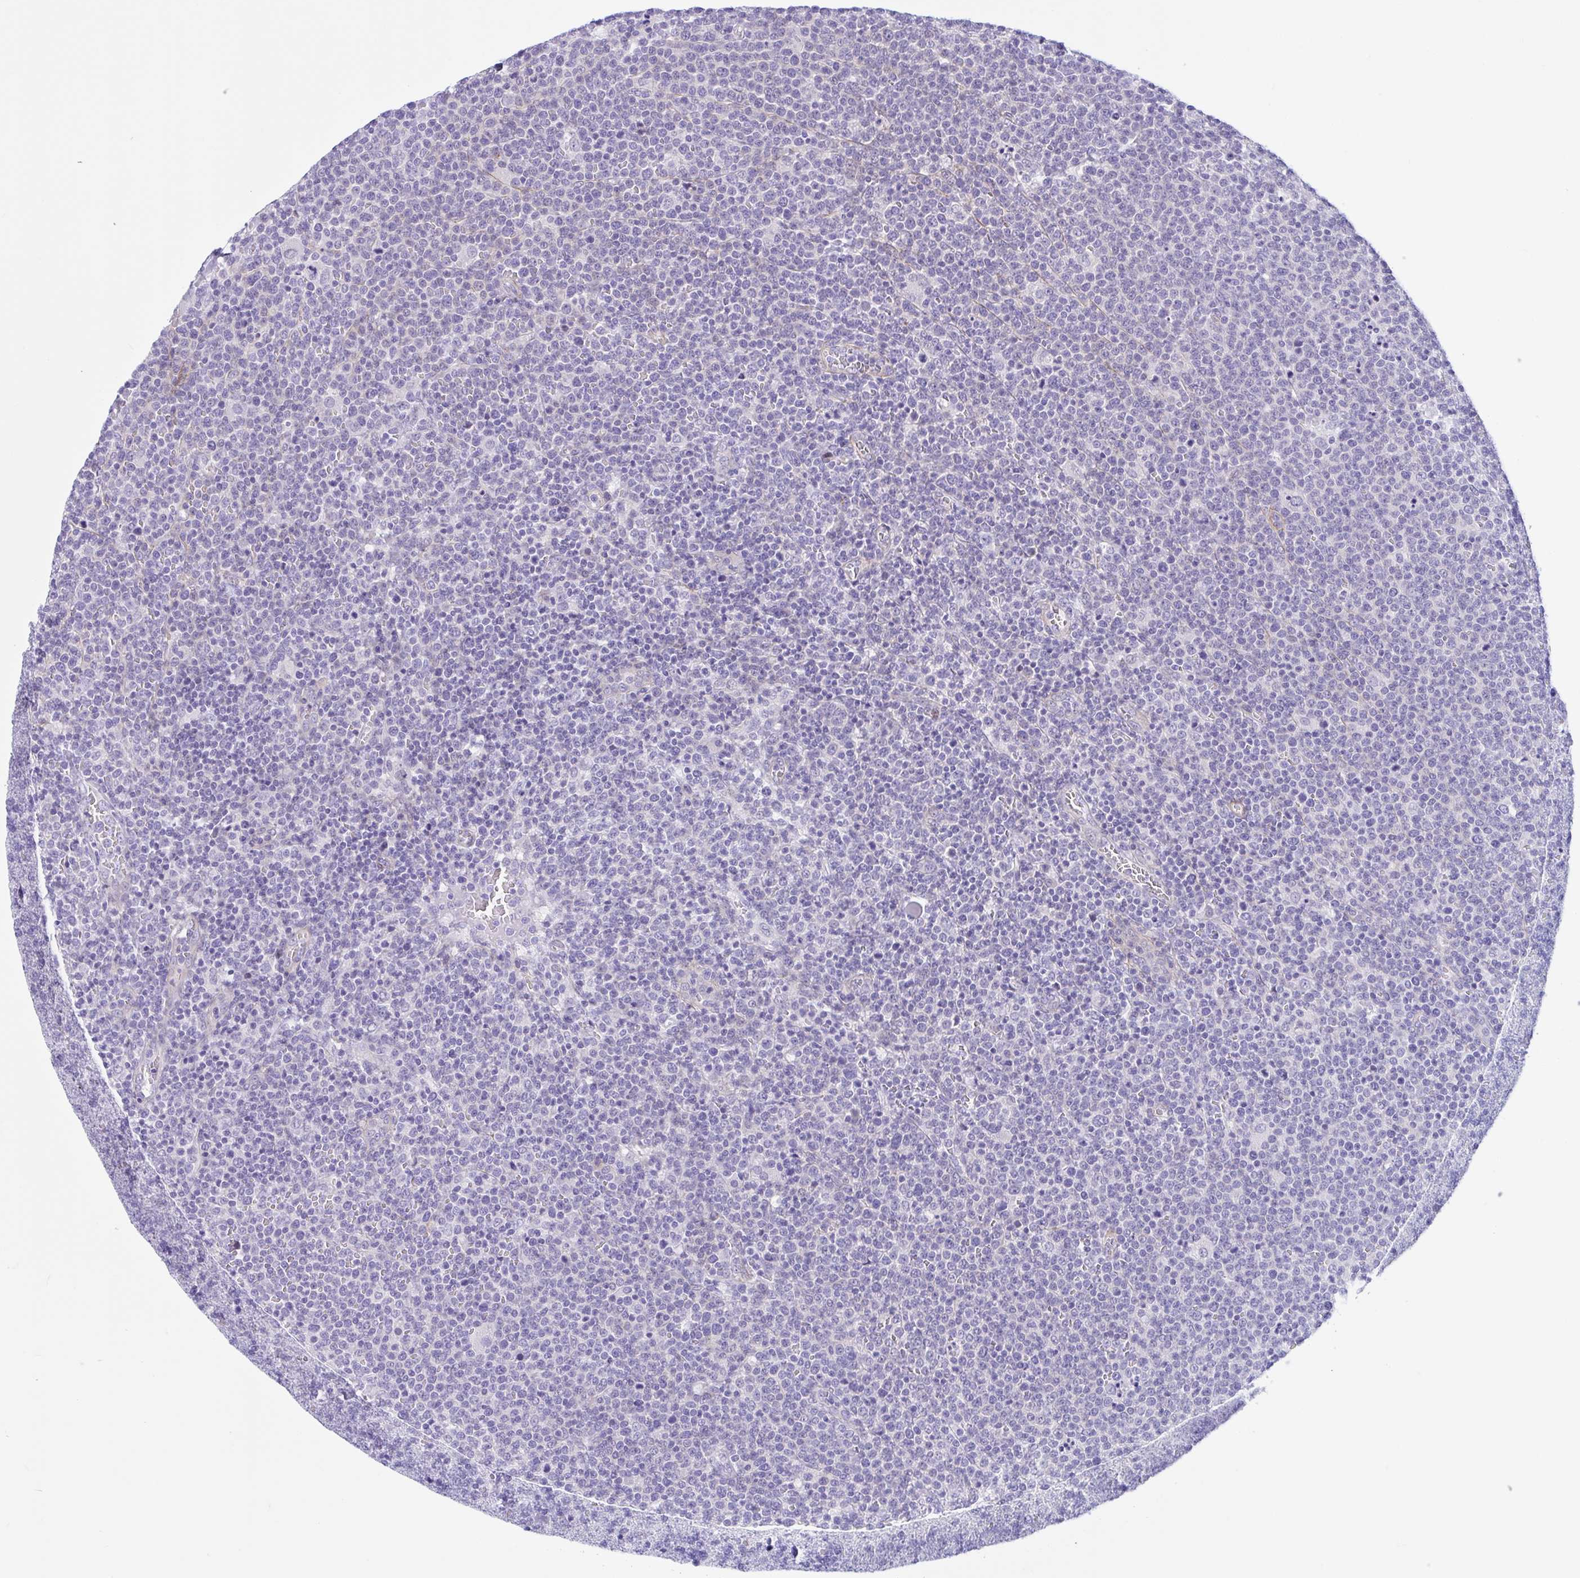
{"staining": {"intensity": "negative", "quantity": "none", "location": "none"}, "tissue": "lymphoma", "cell_type": "Tumor cells", "image_type": "cancer", "snomed": [{"axis": "morphology", "description": "Malignant lymphoma, non-Hodgkin's type, High grade"}, {"axis": "topography", "description": "Lymph node"}], "caption": "An immunohistochemistry photomicrograph of lymphoma is shown. There is no staining in tumor cells of lymphoma. The staining was performed using DAB (3,3'-diaminobenzidine) to visualize the protein expression in brown, while the nuclei were stained in blue with hematoxylin (Magnification: 20x).", "gene": "AHCYL2", "patient": {"sex": "male", "age": 61}}